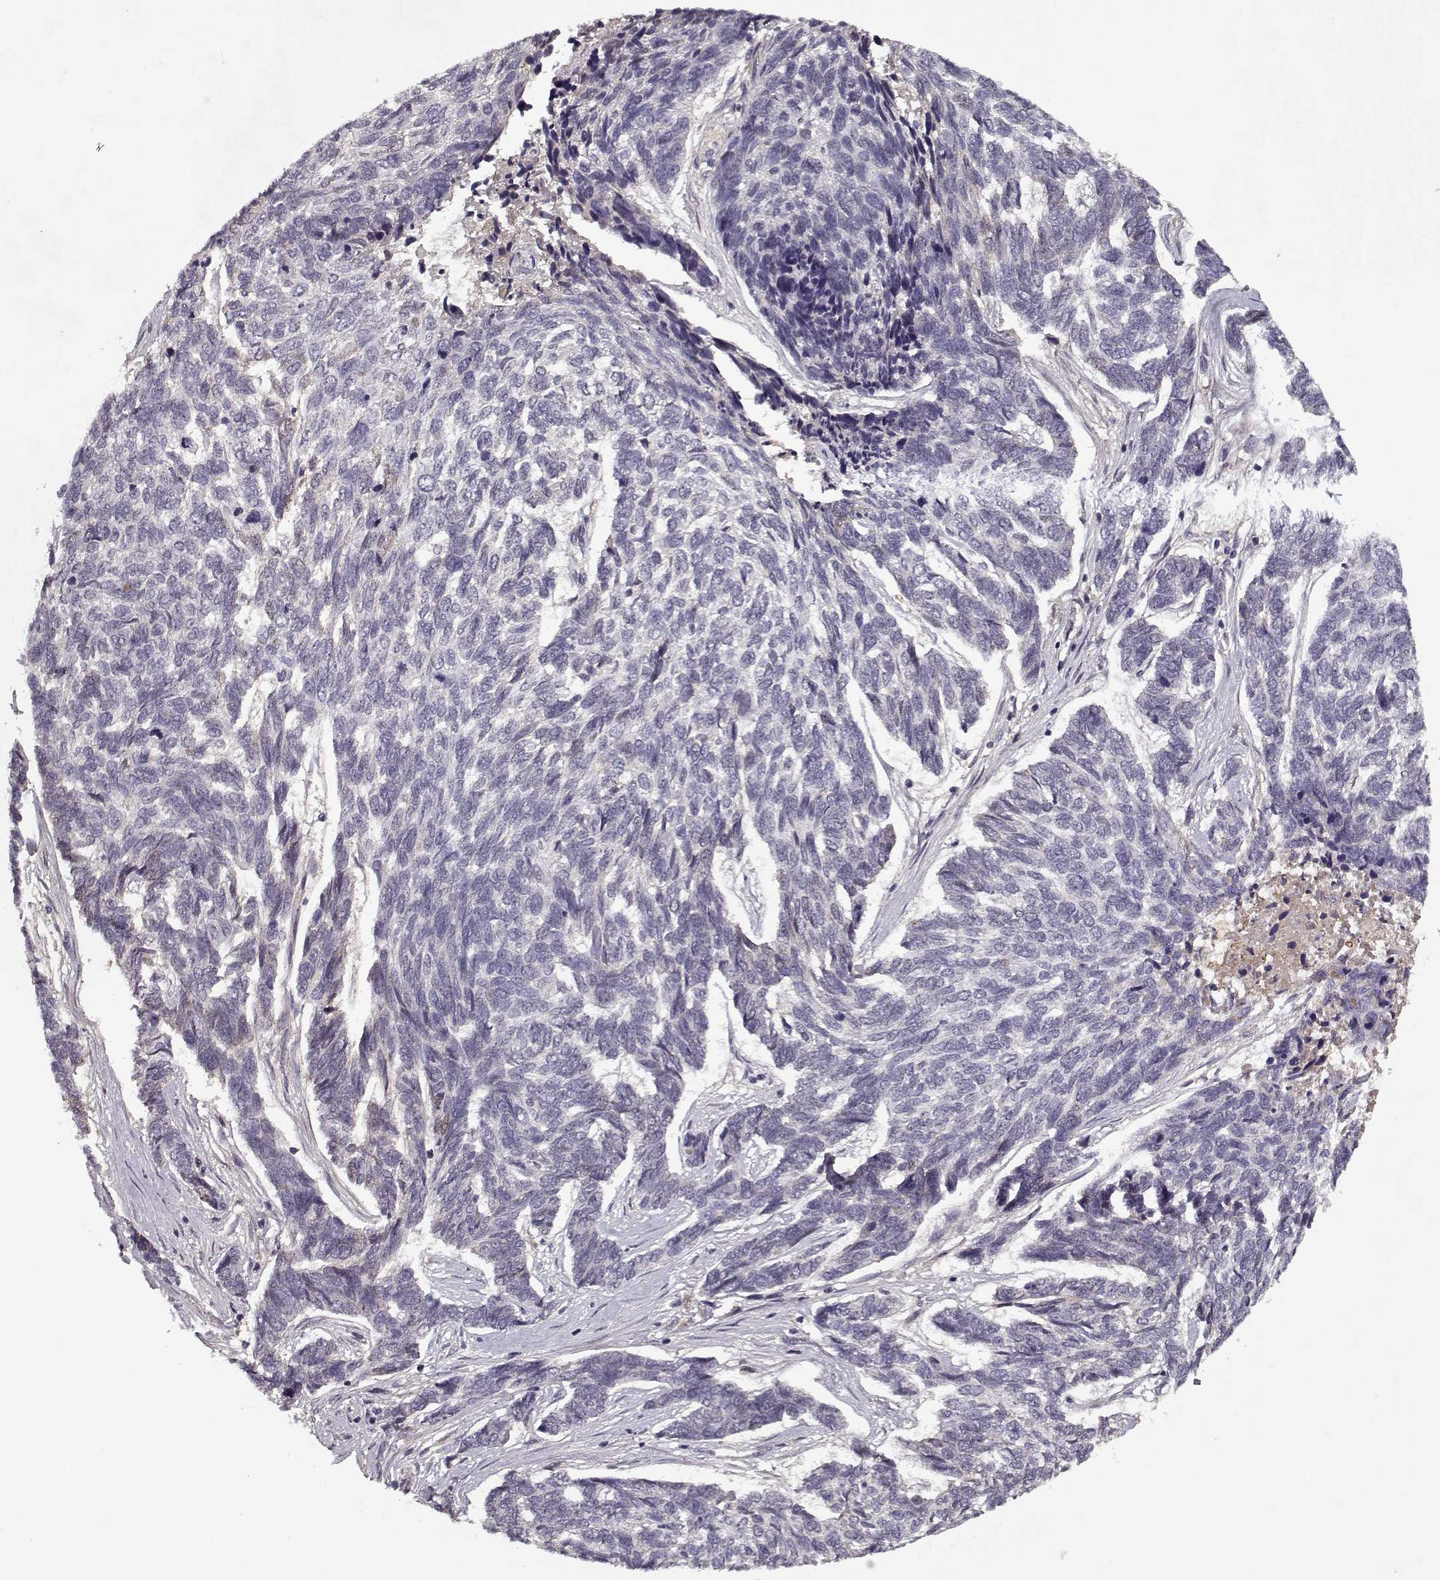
{"staining": {"intensity": "negative", "quantity": "none", "location": "none"}, "tissue": "skin cancer", "cell_type": "Tumor cells", "image_type": "cancer", "snomed": [{"axis": "morphology", "description": "Basal cell carcinoma"}, {"axis": "topography", "description": "Skin"}], "caption": "Immunohistochemical staining of skin cancer (basal cell carcinoma) reveals no significant expression in tumor cells. Brightfield microscopy of immunohistochemistry stained with DAB (3,3'-diaminobenzidine) (brown) and hematoxylin (blue), captured at high magnification.", "gene": "AFM", "patient": {"sex": "female", "age": 65}}